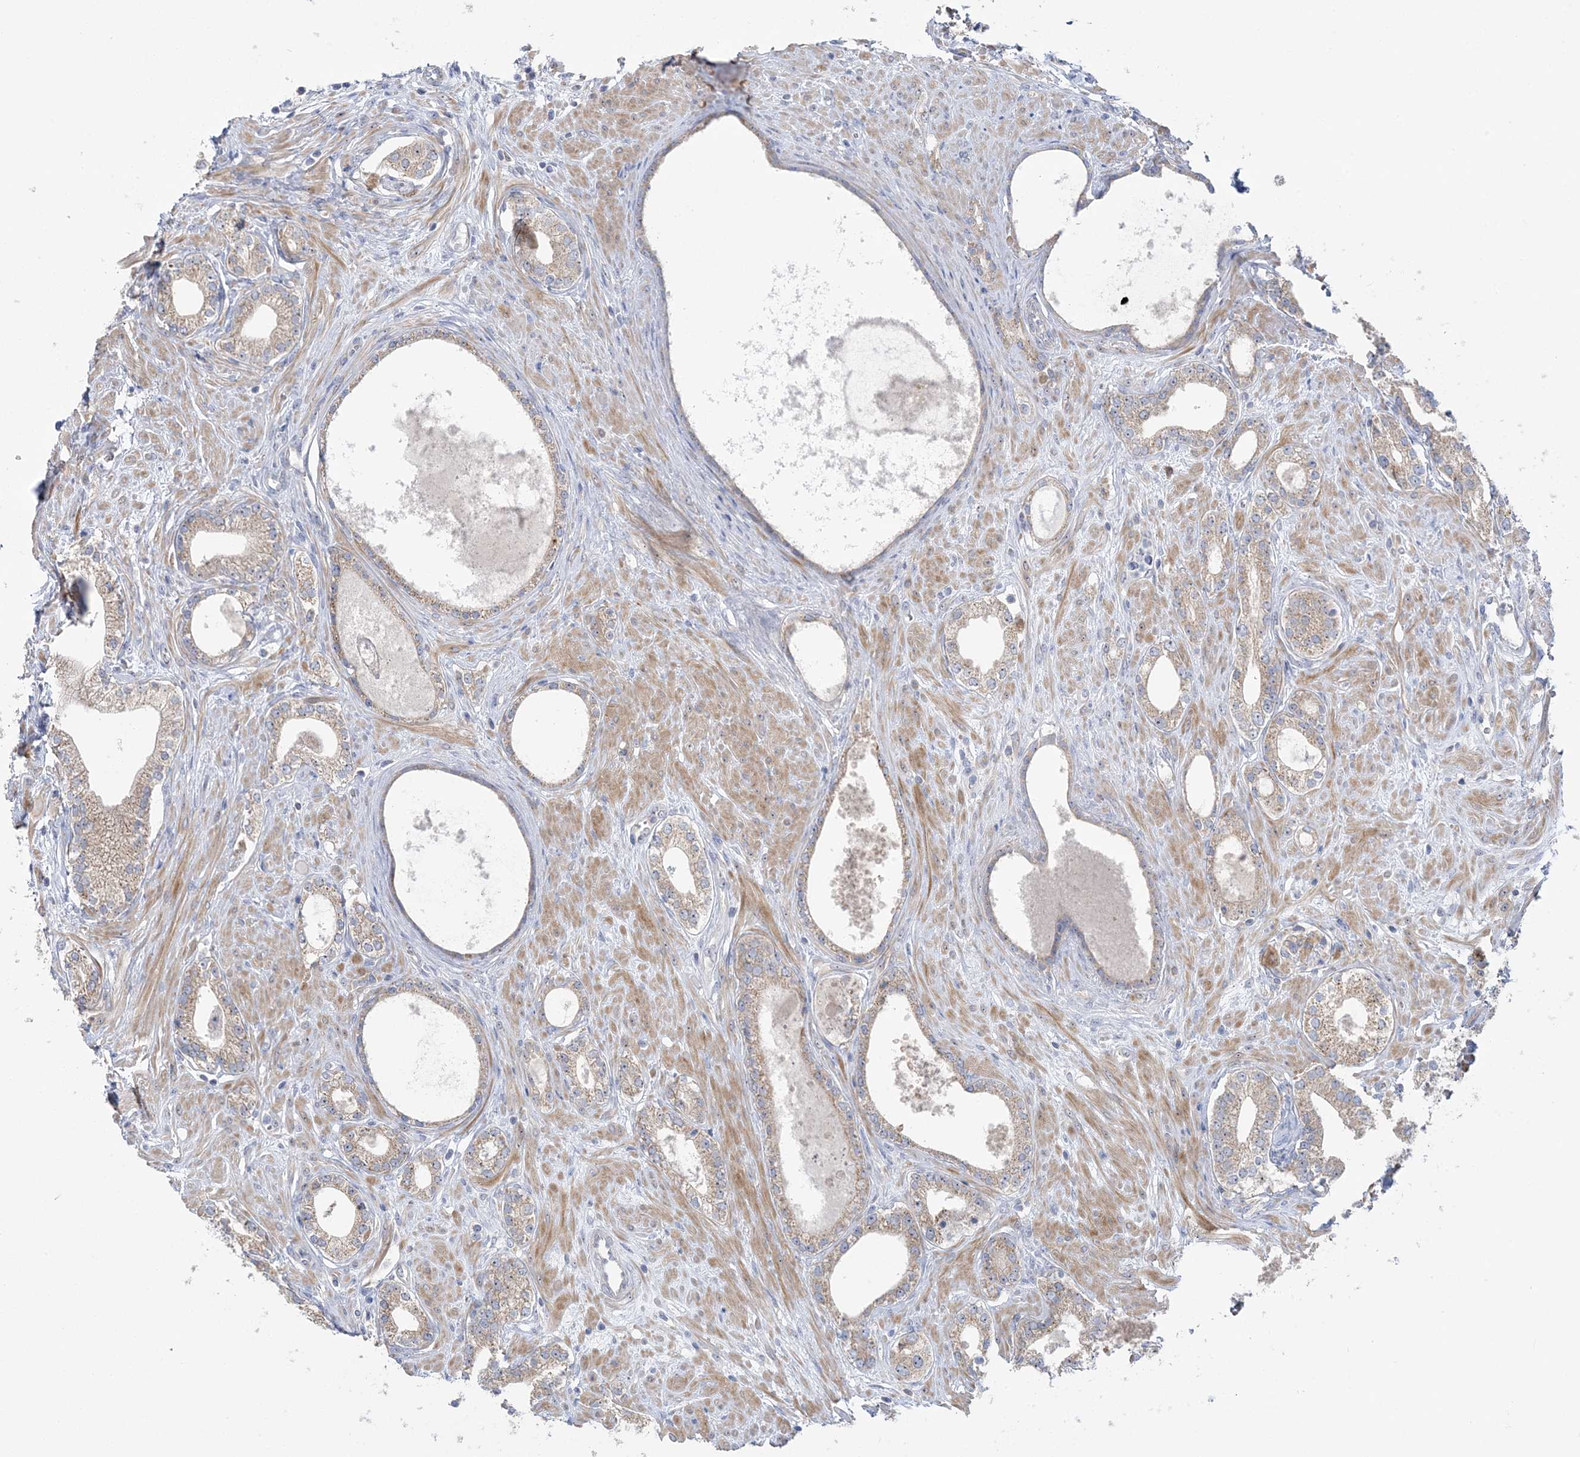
{"staining": {"intensity": "weak", "quantity": ">75%", "location": "cytoplasmic/membranous"}, "tissue": "prostate cancer", "cell_type": "Tumor cells", "image_type": "cancer", "snomed": [{"axis": "morphology", "description": "Adenocarcinoma, High grade"}, {"axis": "topography", "description": "Prostate"}], "caption": "Immunohistochemical staining of high-grade adenocarcinoma (prostate) reveals weak cytoplasmic/membranous protein staining in about >75% of tumor cells.", "gene": "MMADHC", "patient": {"sex": "male", "age": 63}}